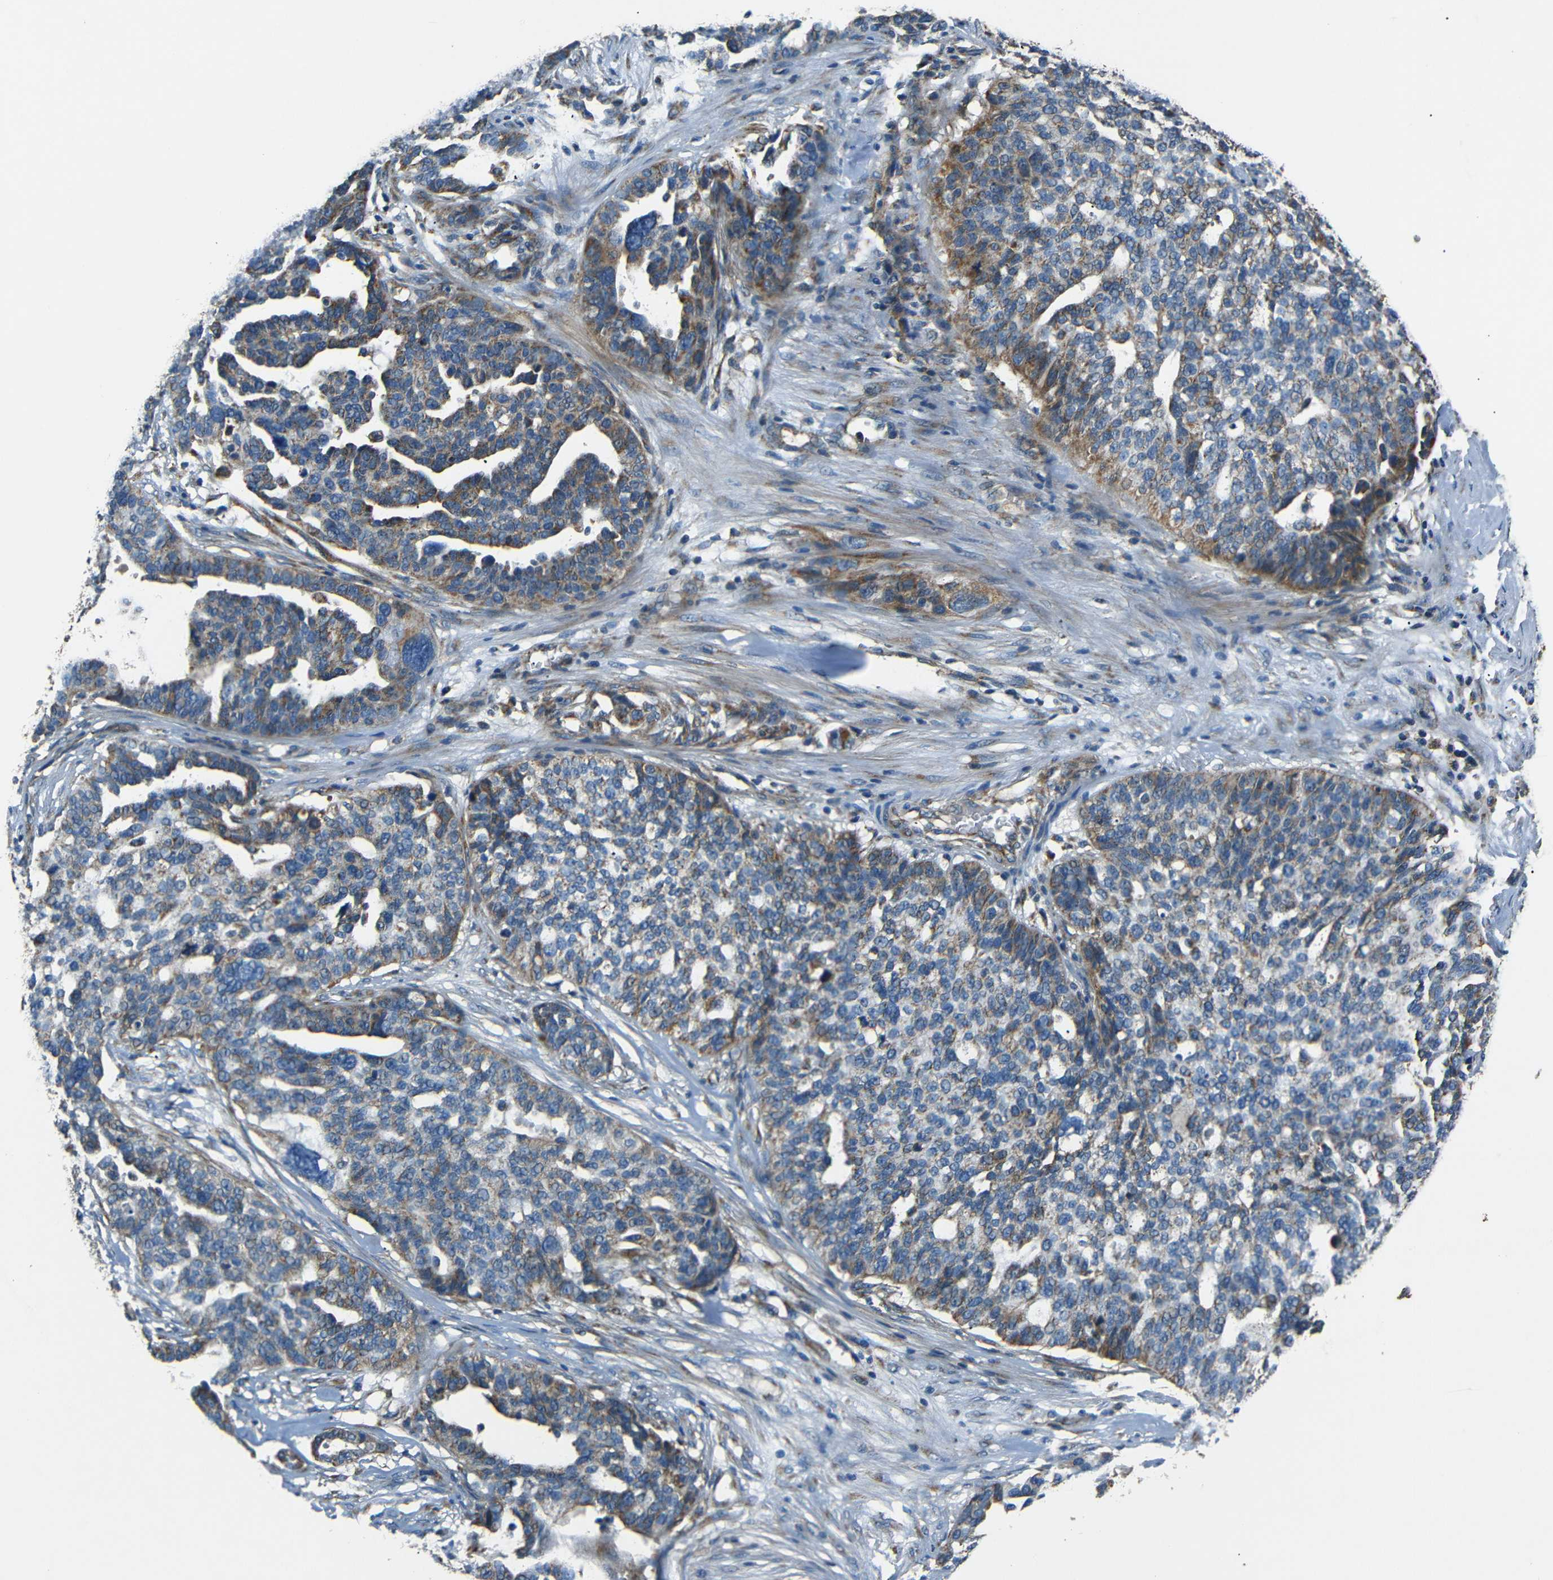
{"staining": {"intensity": "moderate", "quantity": "25%-75%", "location": "cytoplasmic/membranous"}, "tissue": "ovarian cancer", "cell_type": "Tumor cells", "image_type": "cancer", "snomed": [{"axis": "morphology", "description": "Cystadenocarcinoma, serous, NOS"}, {"axis": "topography", "description": "Ovary"}], "caption": "Immunohistochemistry micrograph of neoplastic tissue: human serous cystadenocarcinoma (ovarian) stained using immunohistochemistry (IHC) reveals medium levels of moderate protein expression localized specifically in the cytoplasmic/membranous of tumor cells, appearing as a cytoplasmic/membranous brown color.", "gene": "NETO2", "patient": {"sex": "female", "age": 59}}